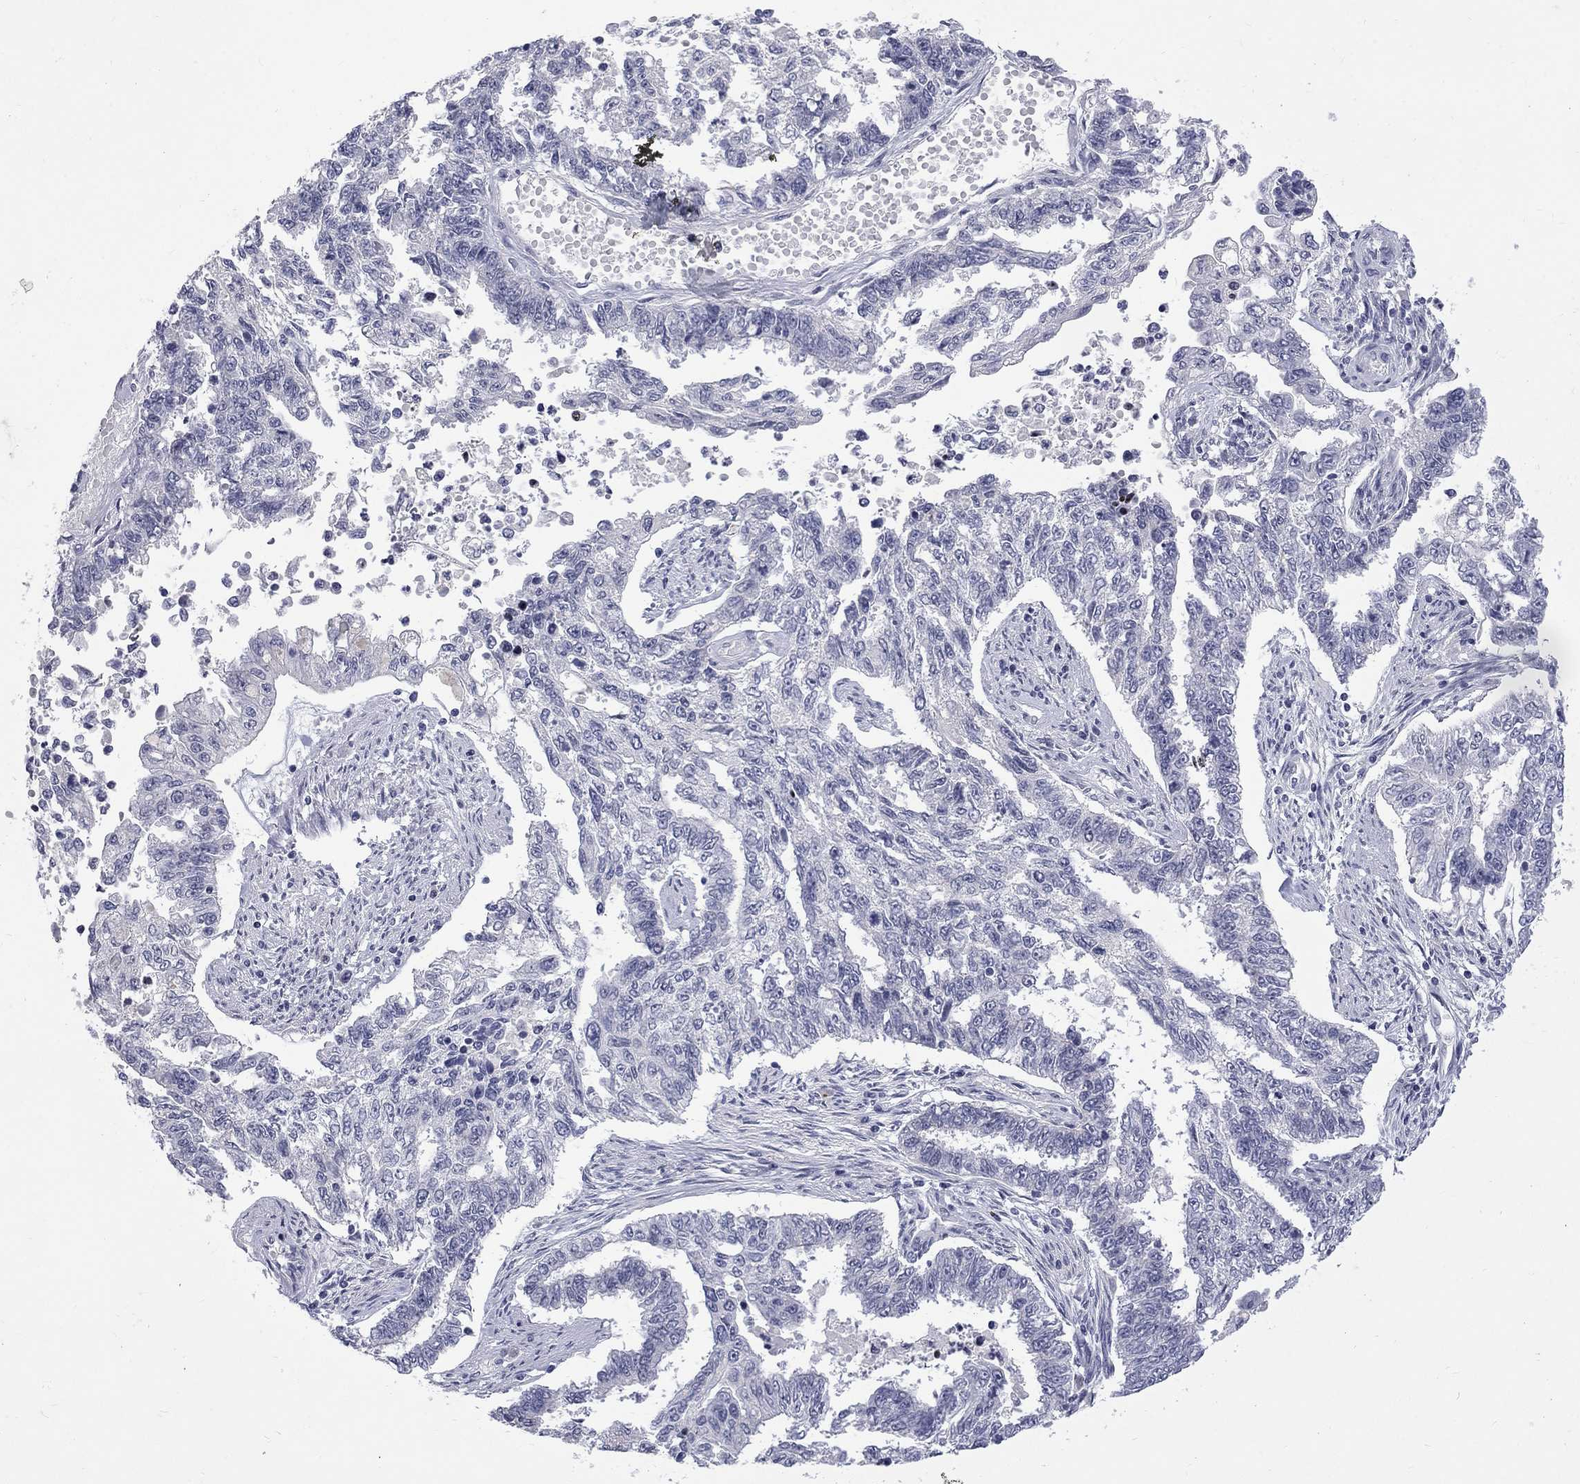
{"staining": {"intensity": "negative", "quantity": "none", "location": "none"}, "tissue": "endometrial cancer", "cell_type": "Tumor cells", "image_type": "cancer", "snomed": [{"axis": "morphology", "description": "Adenocarcinoma, NOS"}, {"axis": "topography", "description": "Uterus"}], "caption": "Tumor cells are negative for protein expression in human endometrial cancer.", "gene": "CTNND2", "patient": {"sex": "female", "age": 59}}